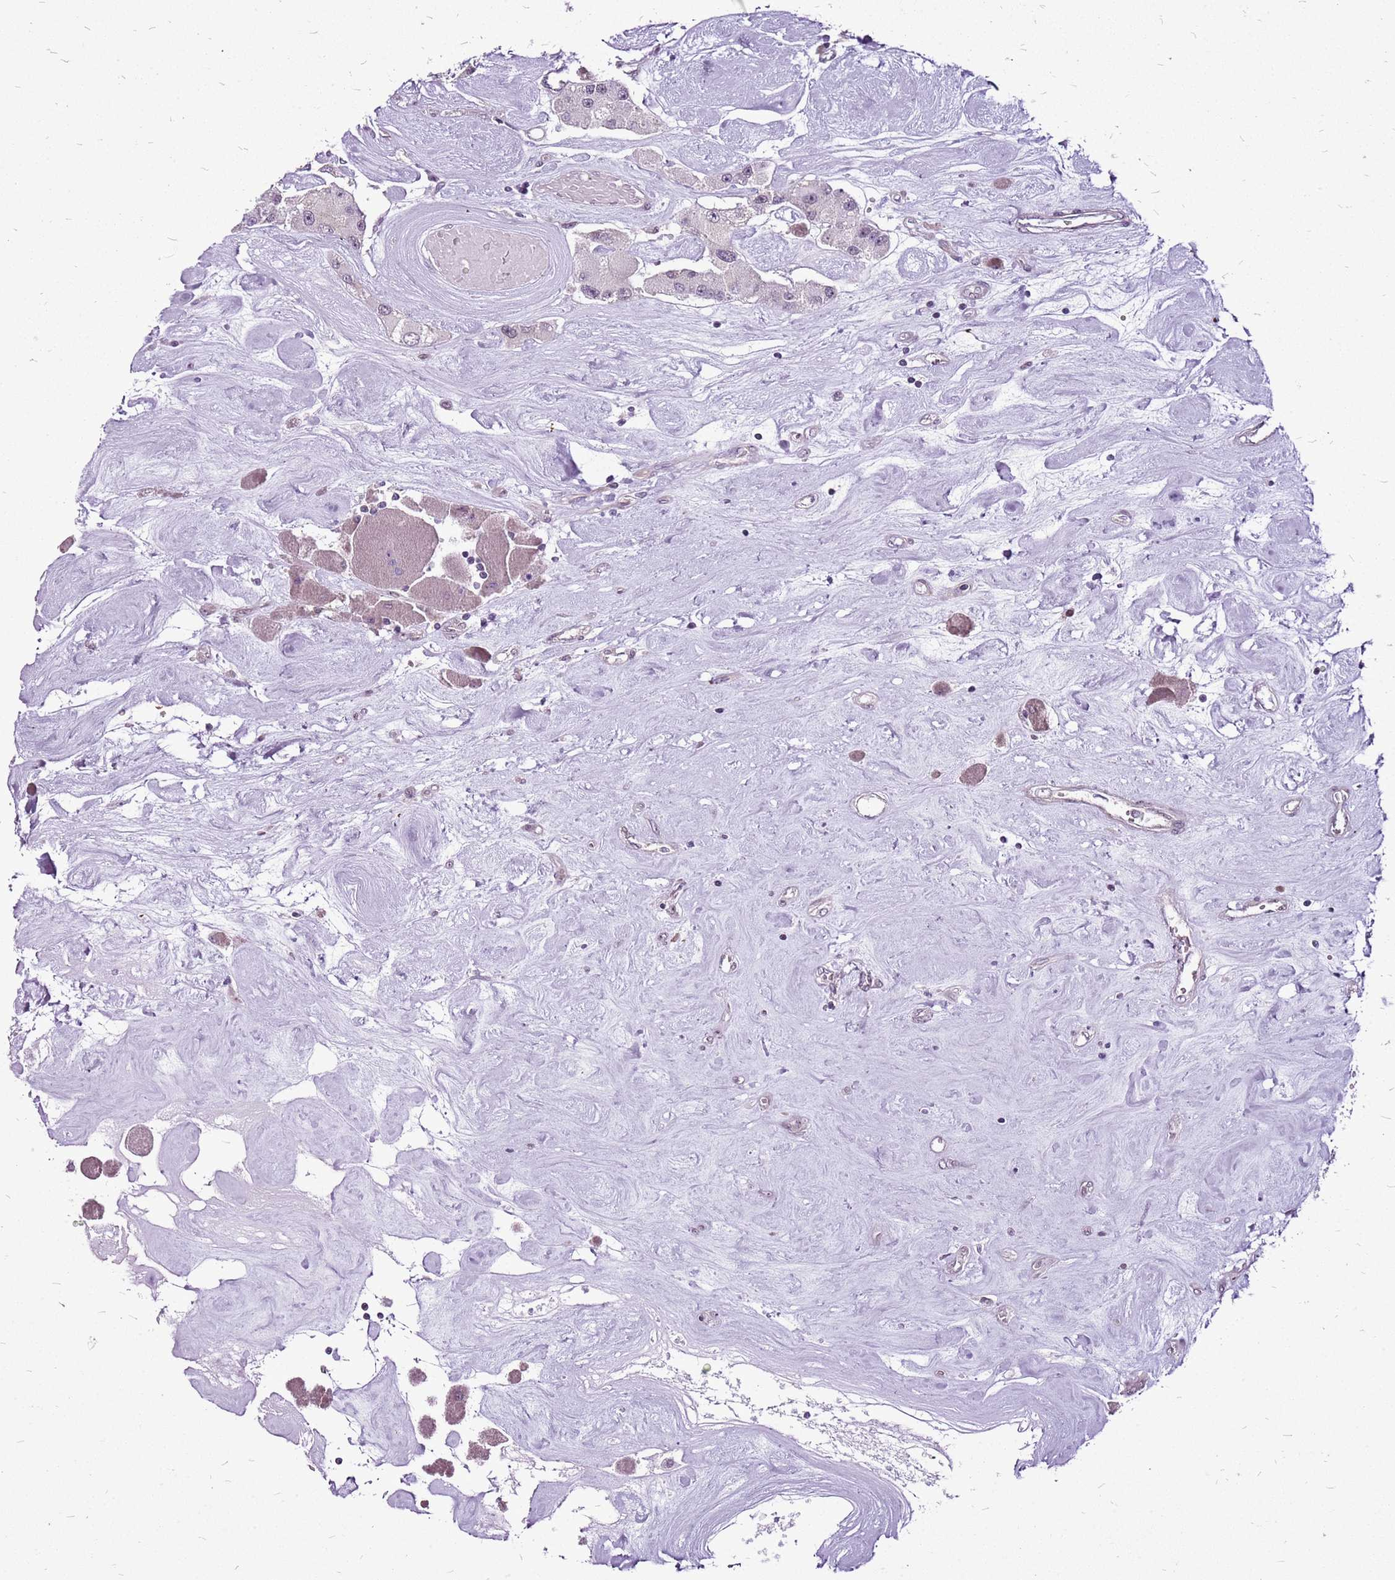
{"staining": {"intensity": "weak", "quantity": "25%-75%", "location": "nuclear"}, "tissue": "carcinoid", "cell_type": "Tumor cells", "image_type": "cancer", "snomed": [{"axis": "morphology", "description": "Carcinoid, malignant, NOS"}, {"axis": "topography", "description": "Pancreas"}], "caption": "High-magnification brightfield microscopy of carcinoid stained with DAB (brown) and counterstained with hematoxylin (blue). tumor cells exhibit weak nuclear positivity is appreciated in about25%-75% of cells.", "gene": "CCDC166", "patient": {"sex": "male", "age": 41}}